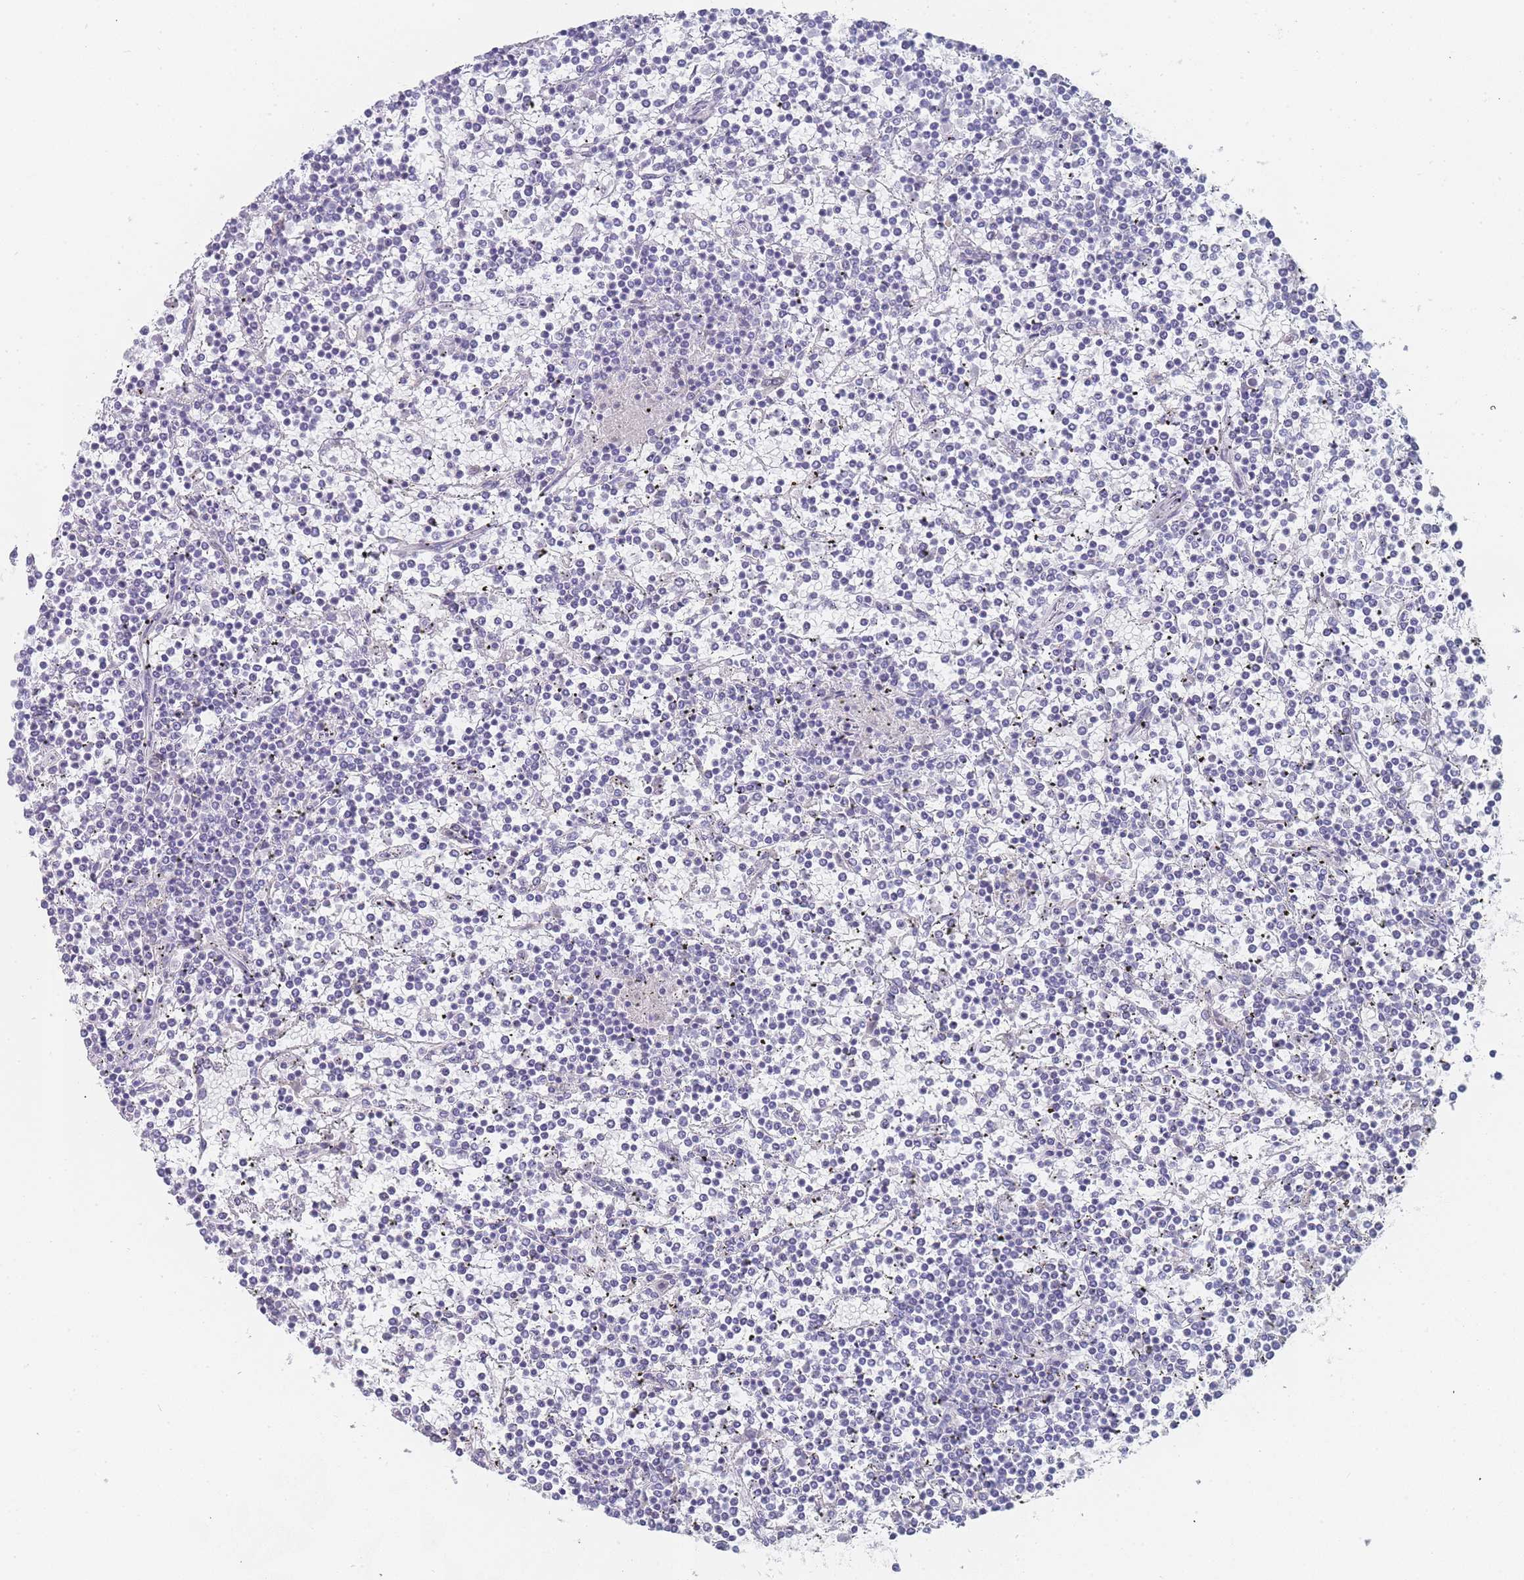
{"staining": {"intensity": "negative", "quantity": "none", "location": "none"}, "tissue": "lymphoma", "cell_type": "Tumor cells", "image_type": "cancer", "snomed": [{"axis": "morphology", "description": "Malignant lymphoma, non-Hodgkin's type, Low grade"}, {"axis": "topography", "description": "Spleen"}], "caption": "The micrograph exhibits no significant expression in tumor cells of lymphoma. (Stains: DAB immunohistochemistry (IHC) with hematoxylin counter stain, Microscopy: brightfield microscopy at high magnification).", "gene": "IMPG1", "patient": {"sex": "female", "age": 19}}